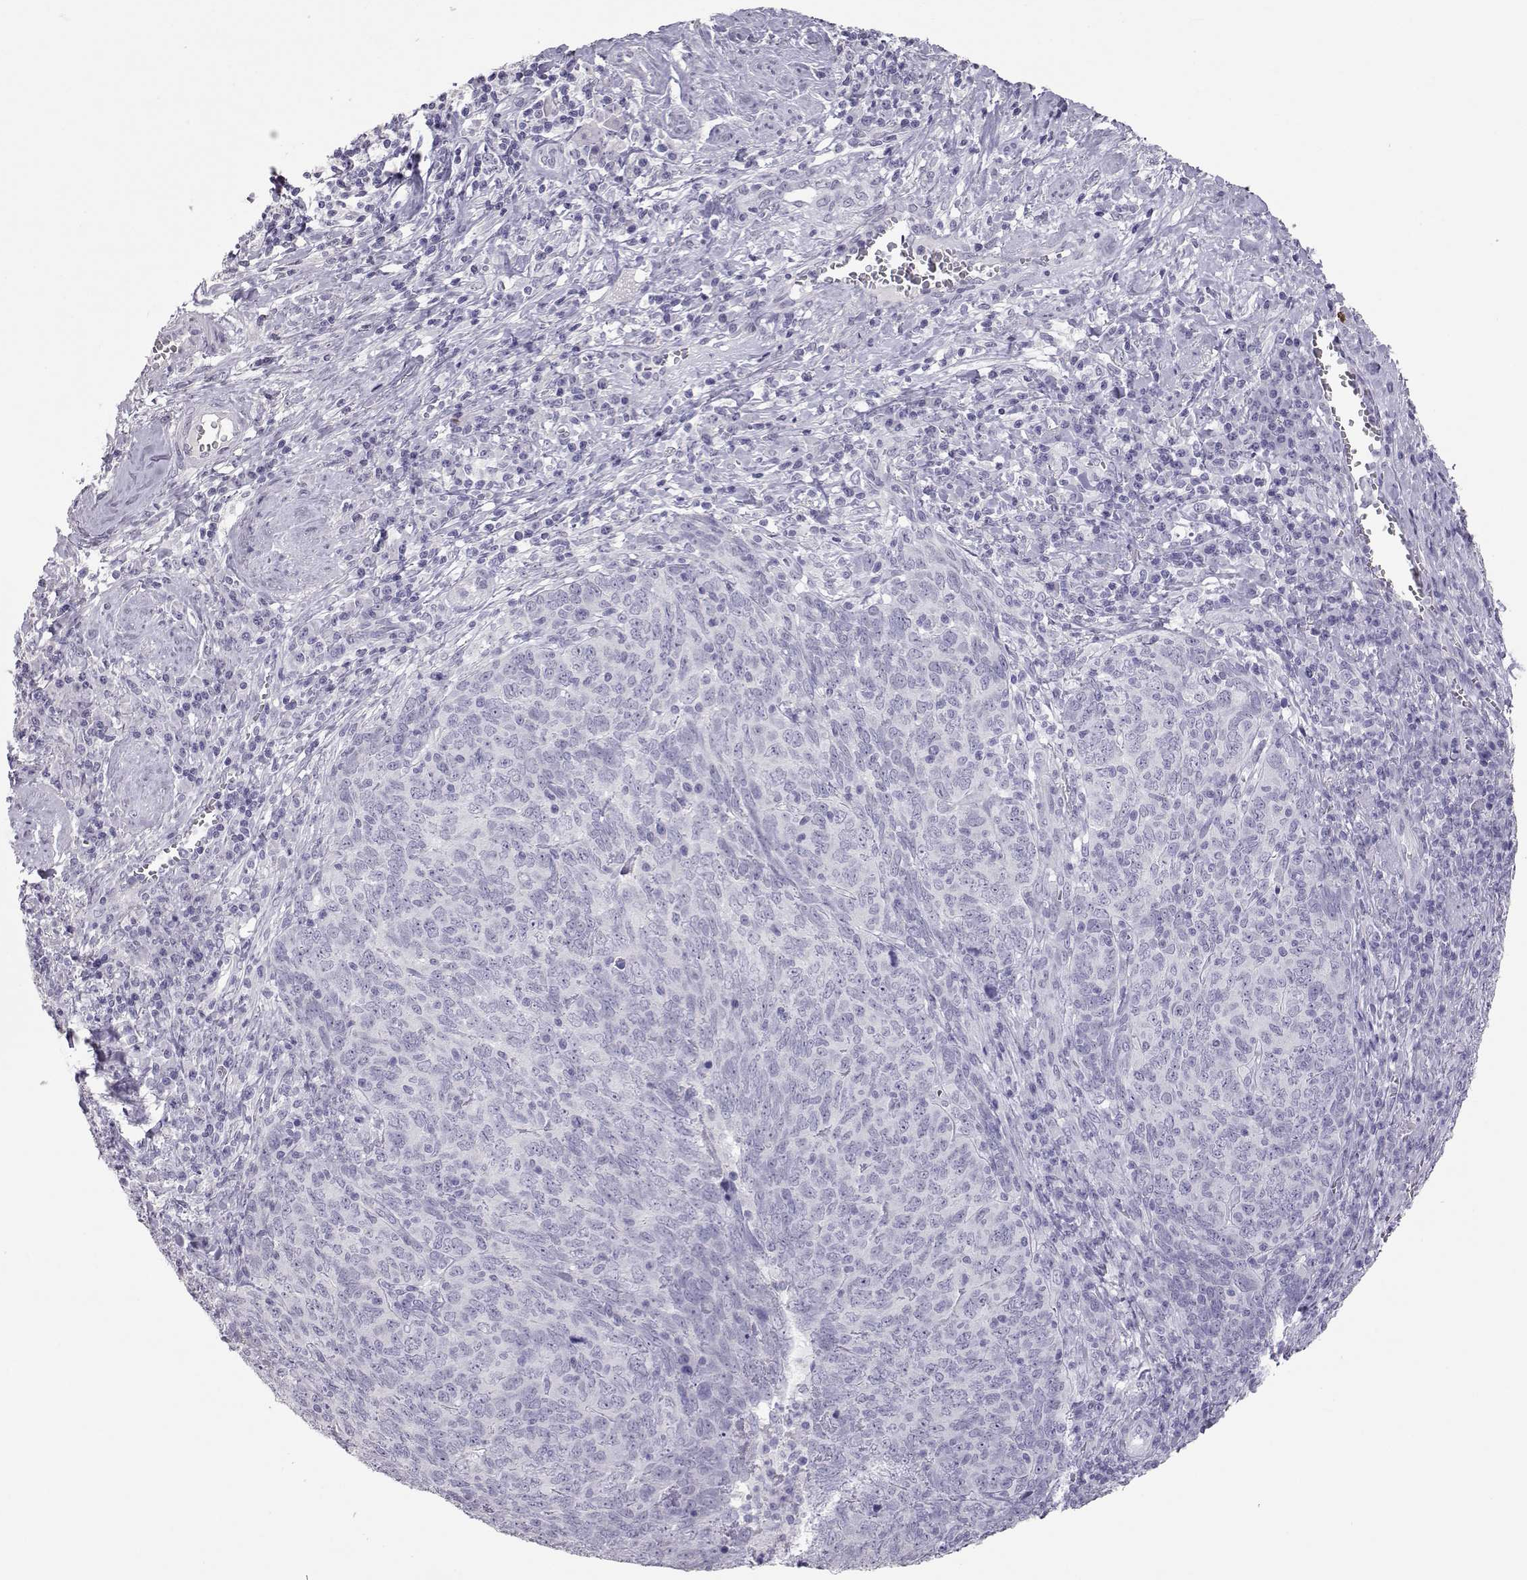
{"staining": {"intensity": "negative", "quantity": "none", "location": "none"}, "tissue": "skin cancer", "cell_type": "Tumor cells", "image_type": "cancer", "snomed": [{"axis": "morphology", "description": "Squamous cell carcinoma, NOS"}, {"axis": "topography", "description": "Skin"}, {"axis": "topography", "description": "Anal"}], "caption": "The image demonstrates no significant staining in tumor cells of squamous cell carcinoma (skin).", "gene": "PMCH", "patient": {"sex": "female", "age": 51}}